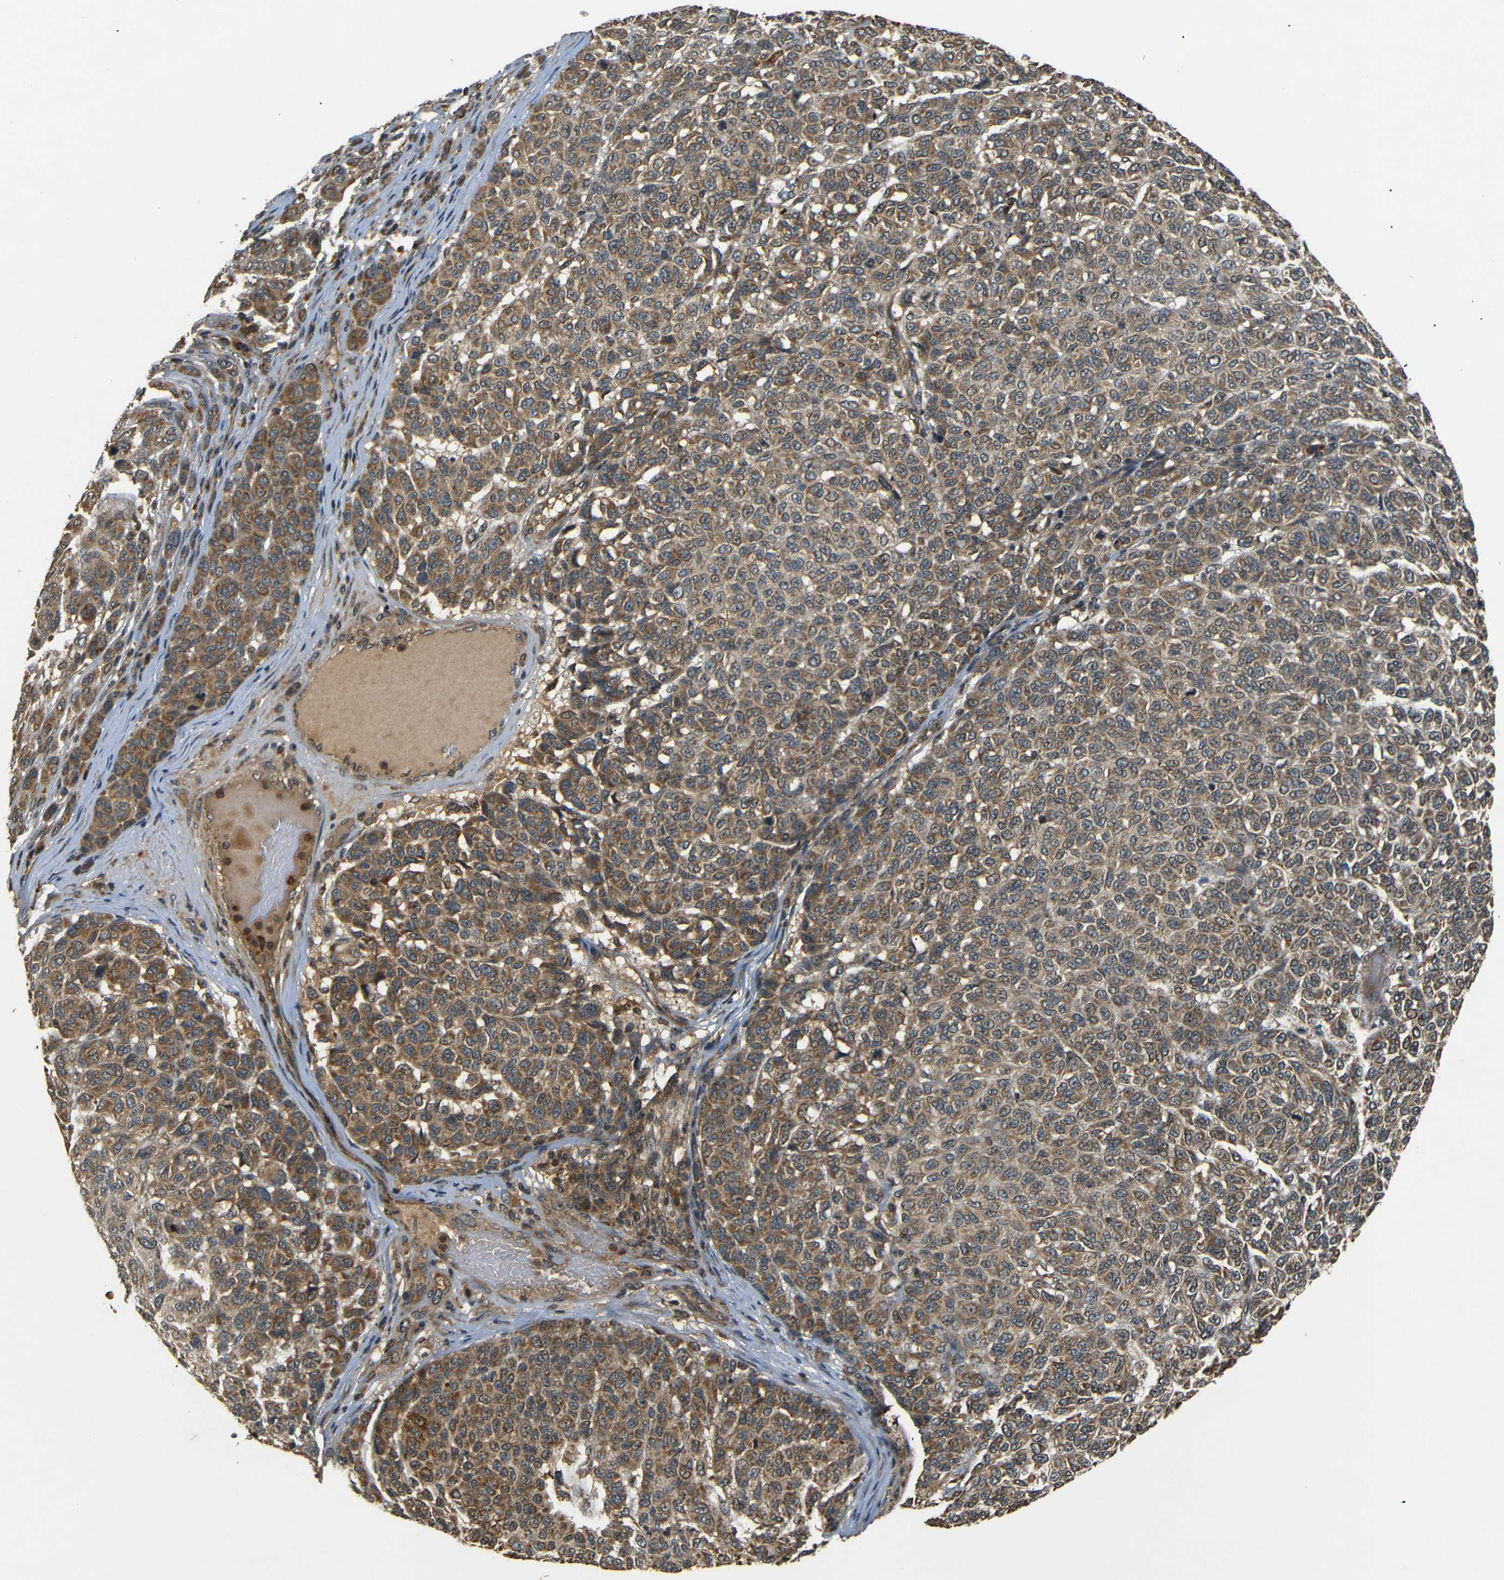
{"staining": {"intensity": "moderate", "quantity": ">75%", "location": "cytoplasmic/membranous"}, "tissue": "melanoma", "cell_type": "Tumor cells", "image_type": "cancer", "snomed": [{"axis": "morphology", "description": "Malignant melanoma, NOS"}, {"axis": "topography", "description": "Skin"}], "caption": "A micrograph showing moderate cytoplasmic/membranous expression in approximately >75% of tumor cells in melanoma, as visualized by brown immunohistochemical staining.", "gene": "TANK", "patient": {"sex": "male", "age": 59}}